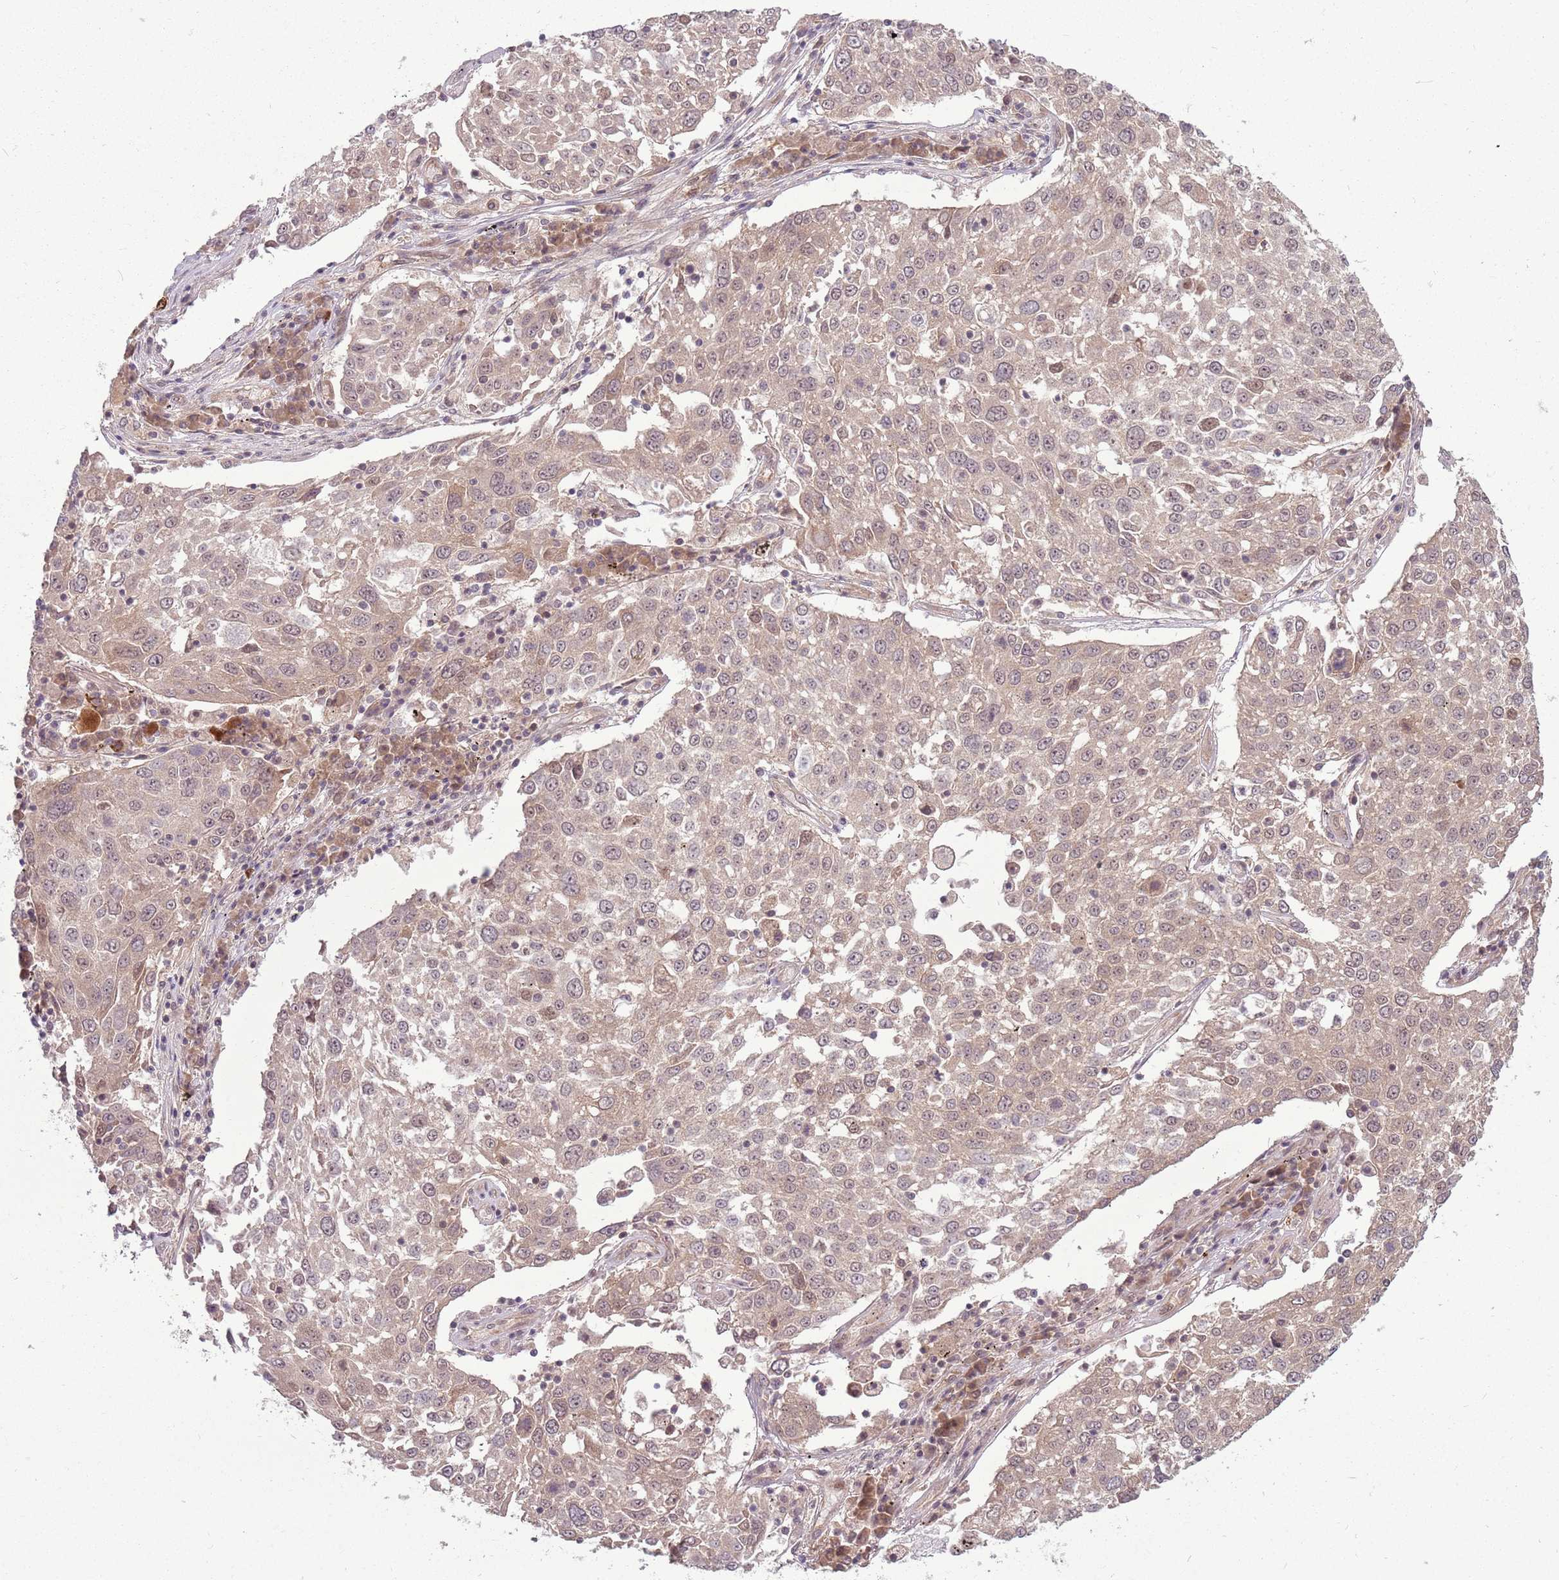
{"staining": {"intensity": "weak", "quantity": "<25%", "location": "nuclear"}, "tissue": "lung cancer", "cell_type": "Tumor cells", "image_type": "cancer", "snomed": [{"axis": "morphology", "description": "Squamous cell carcinoma, NOS"}, {"axis": "topography", "description": "Lung"}], "caption": "IHC photomicrograph of neoplastic tissue: lung squamous cell carcinoma stained with DAB shows no significant protein expression in tumor cells.", "gene": "ADAMTS3", "patient": {"sex": "male", "age": 65}}